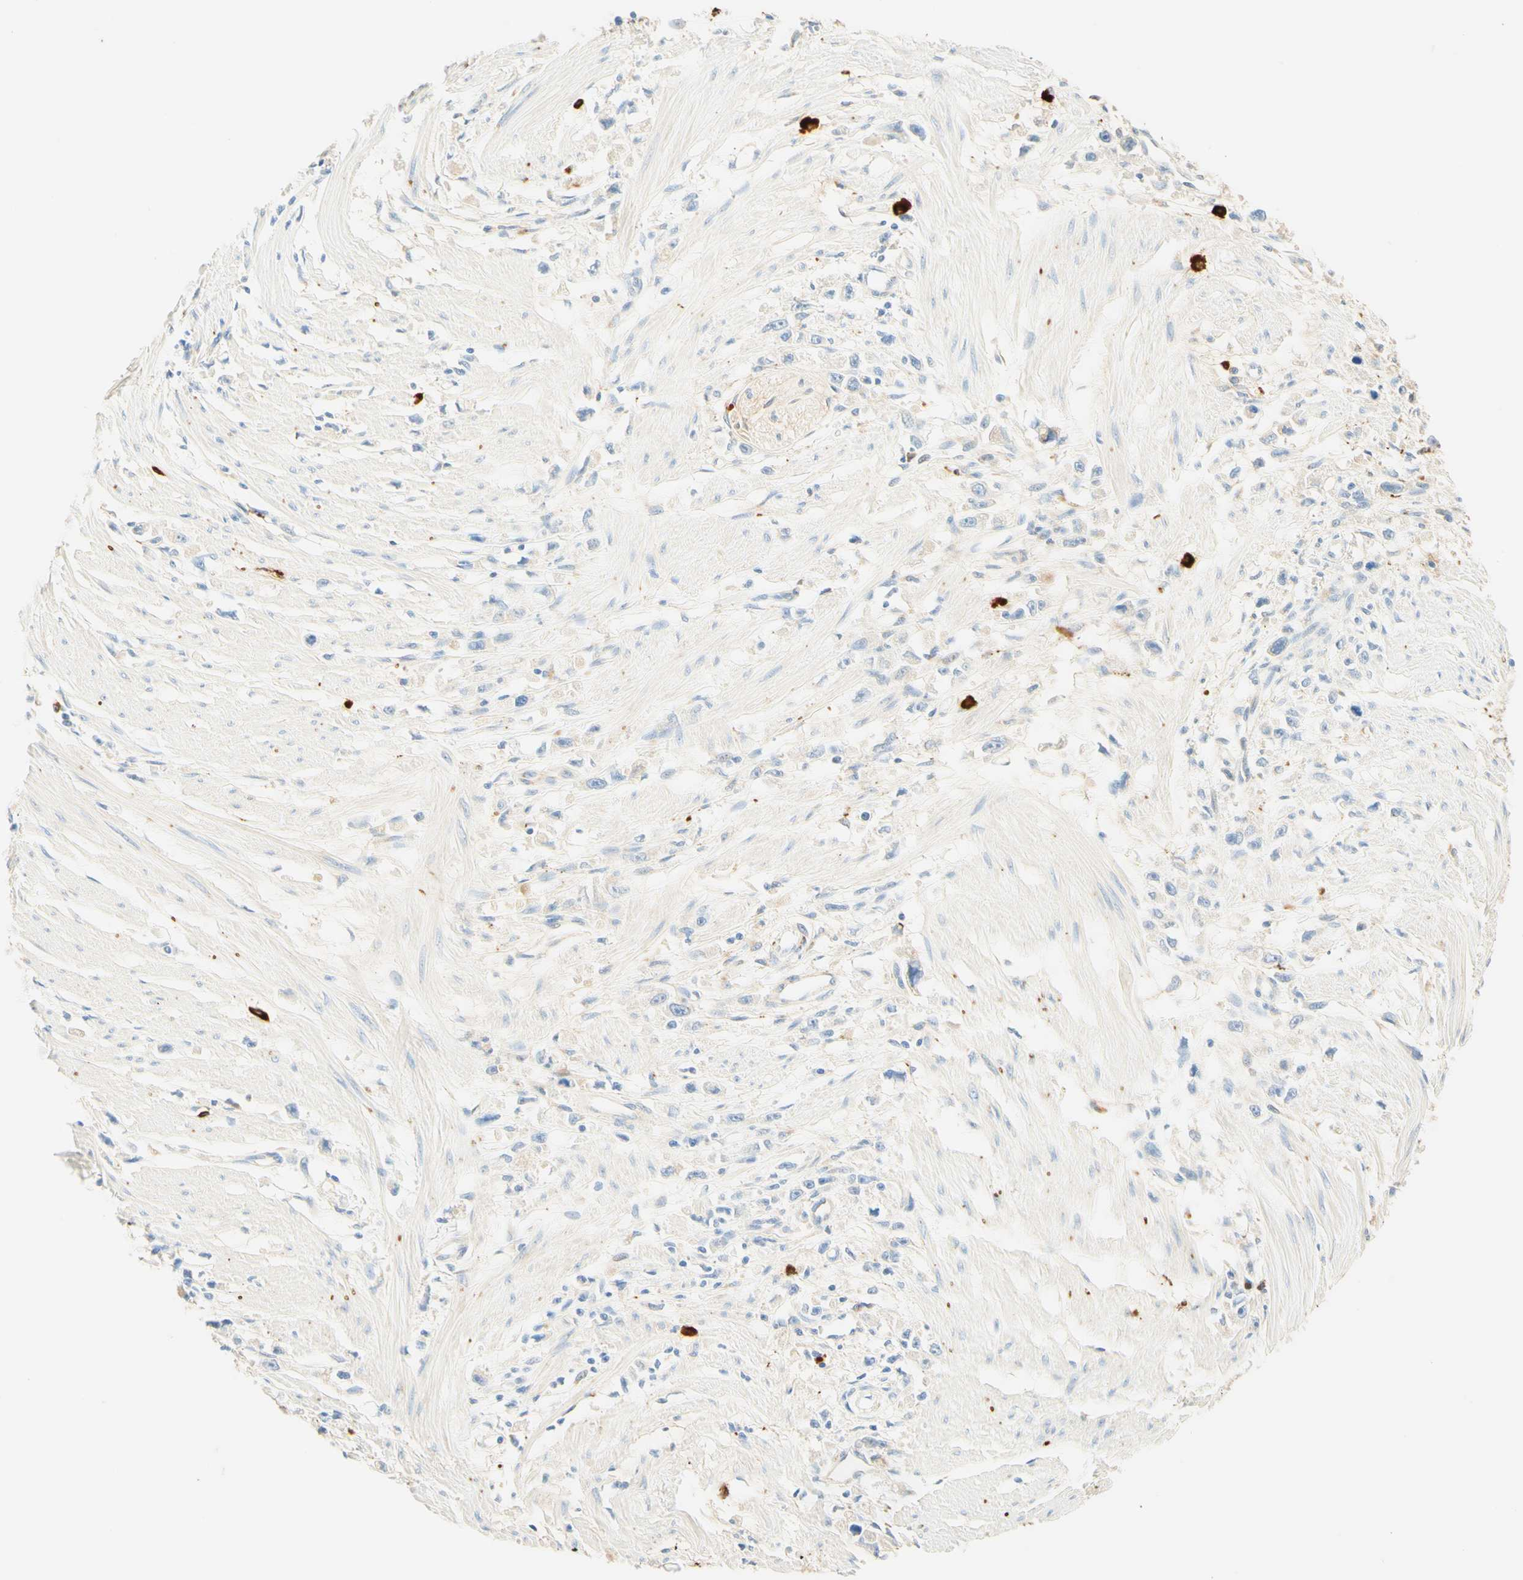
{"staining": {"intensity": "negative", "quantity": "none", "location": "none"}, "tissue": "stomach cancer", "cell_type": "Tumor cells", "image_type": "cancer", "snomed": [{"axis": "morphology", "description": "Adenocarcinoma, NOS"}, {"axis": "topography", "description": "Stomach"}], "caption": "Immunohistochemistry of human stomach adenocarcinoma reveals no positivity in tumor cells.", "gene": "CD63", "patient": {"sex": "female", "age": 59}}